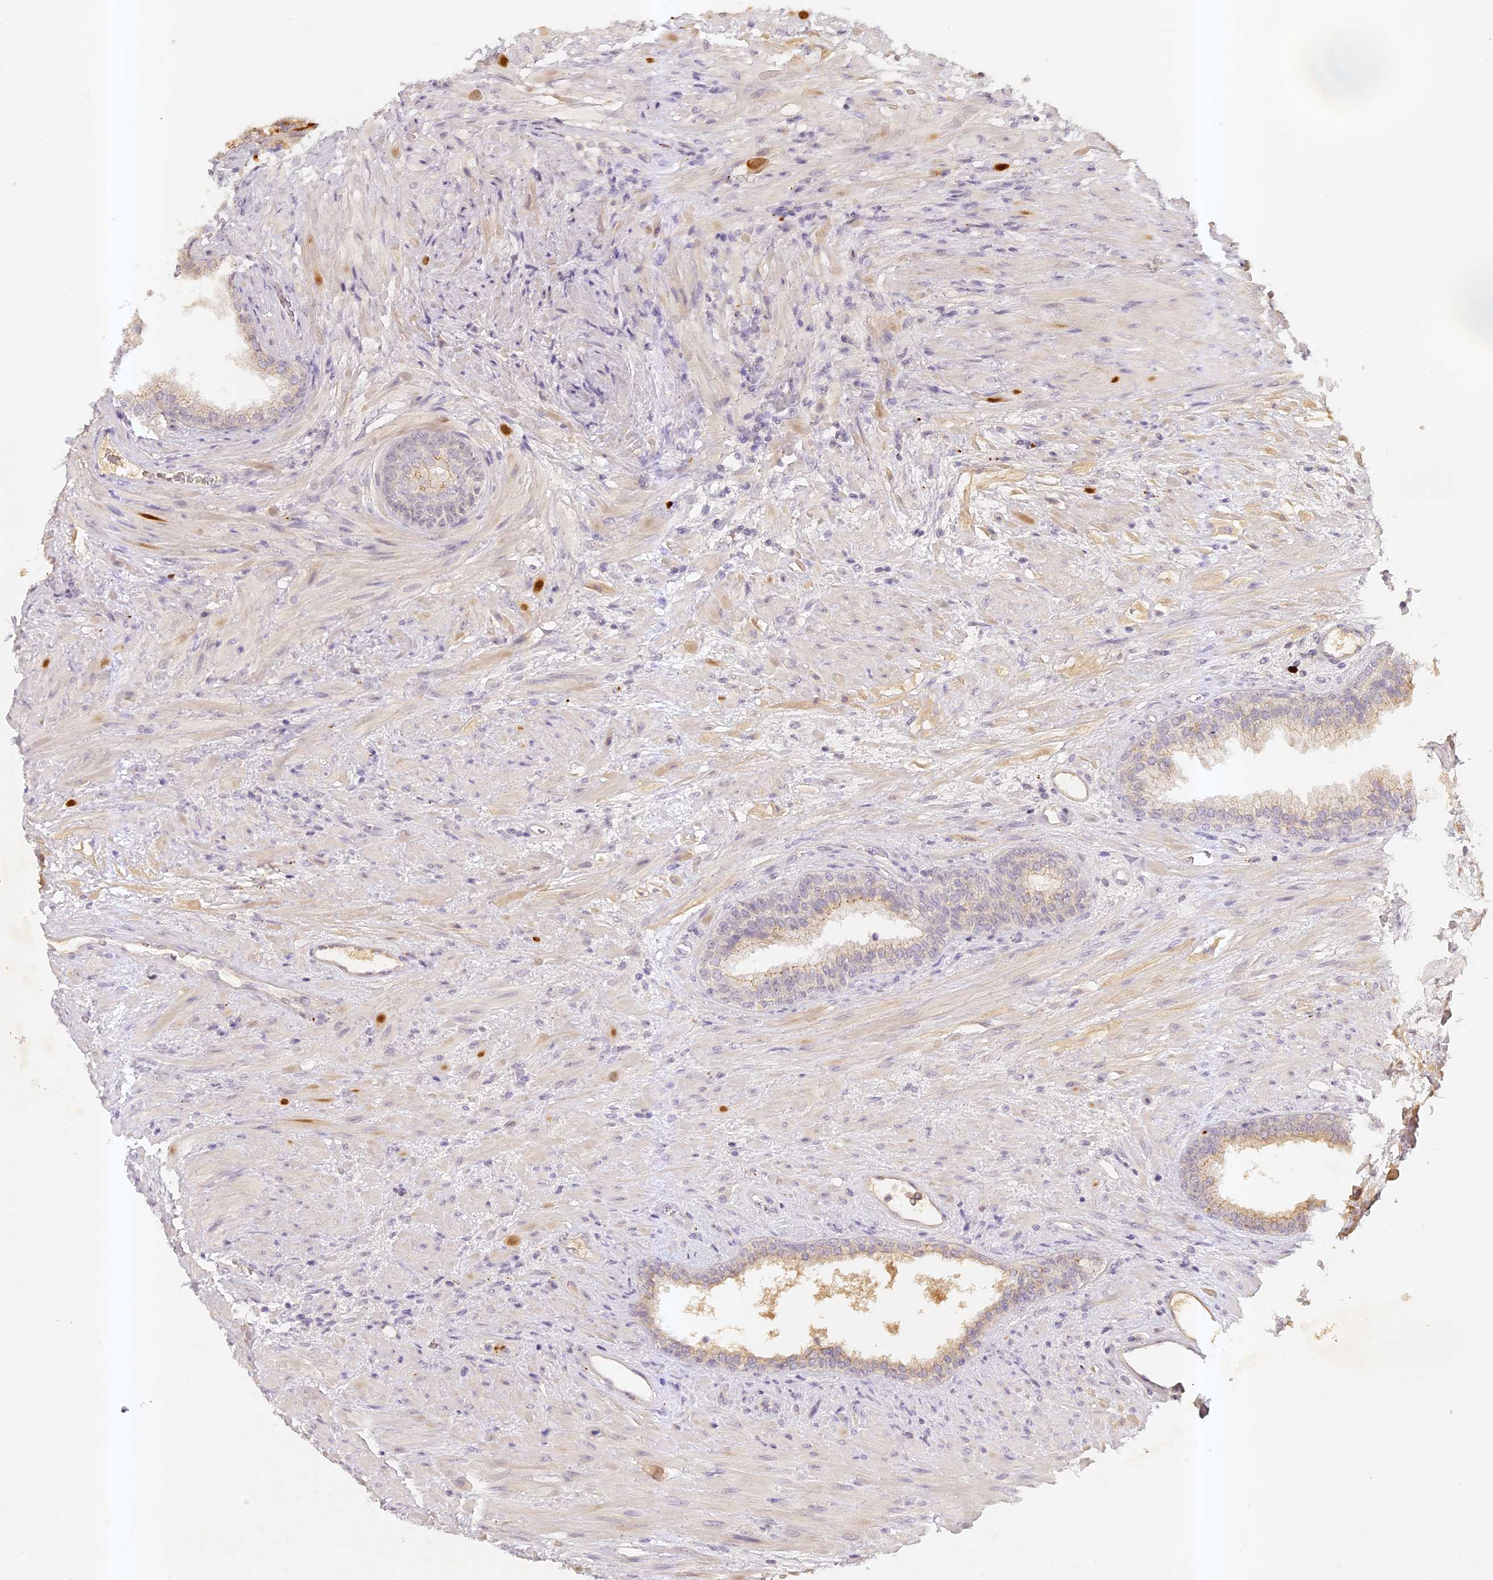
{"staining": {"intensity": "weak", "quantity": "<25%", "location": "cytoplasmic/membranous"}, "tissue": "prostate", "cell_type": "Glandular cells", "image_type": "normal", "snomed": [{"axis": "morphology", "description": "Normal tissue, NOS"}, {"axis": "topography", "description": "Prostate"}], "caption": "A histopathology image of prostate stained for a protein demonstrates no brown staining in glandular cells.", "gene": "ELL3", "patient": {"sex": "male", "age": 76}}